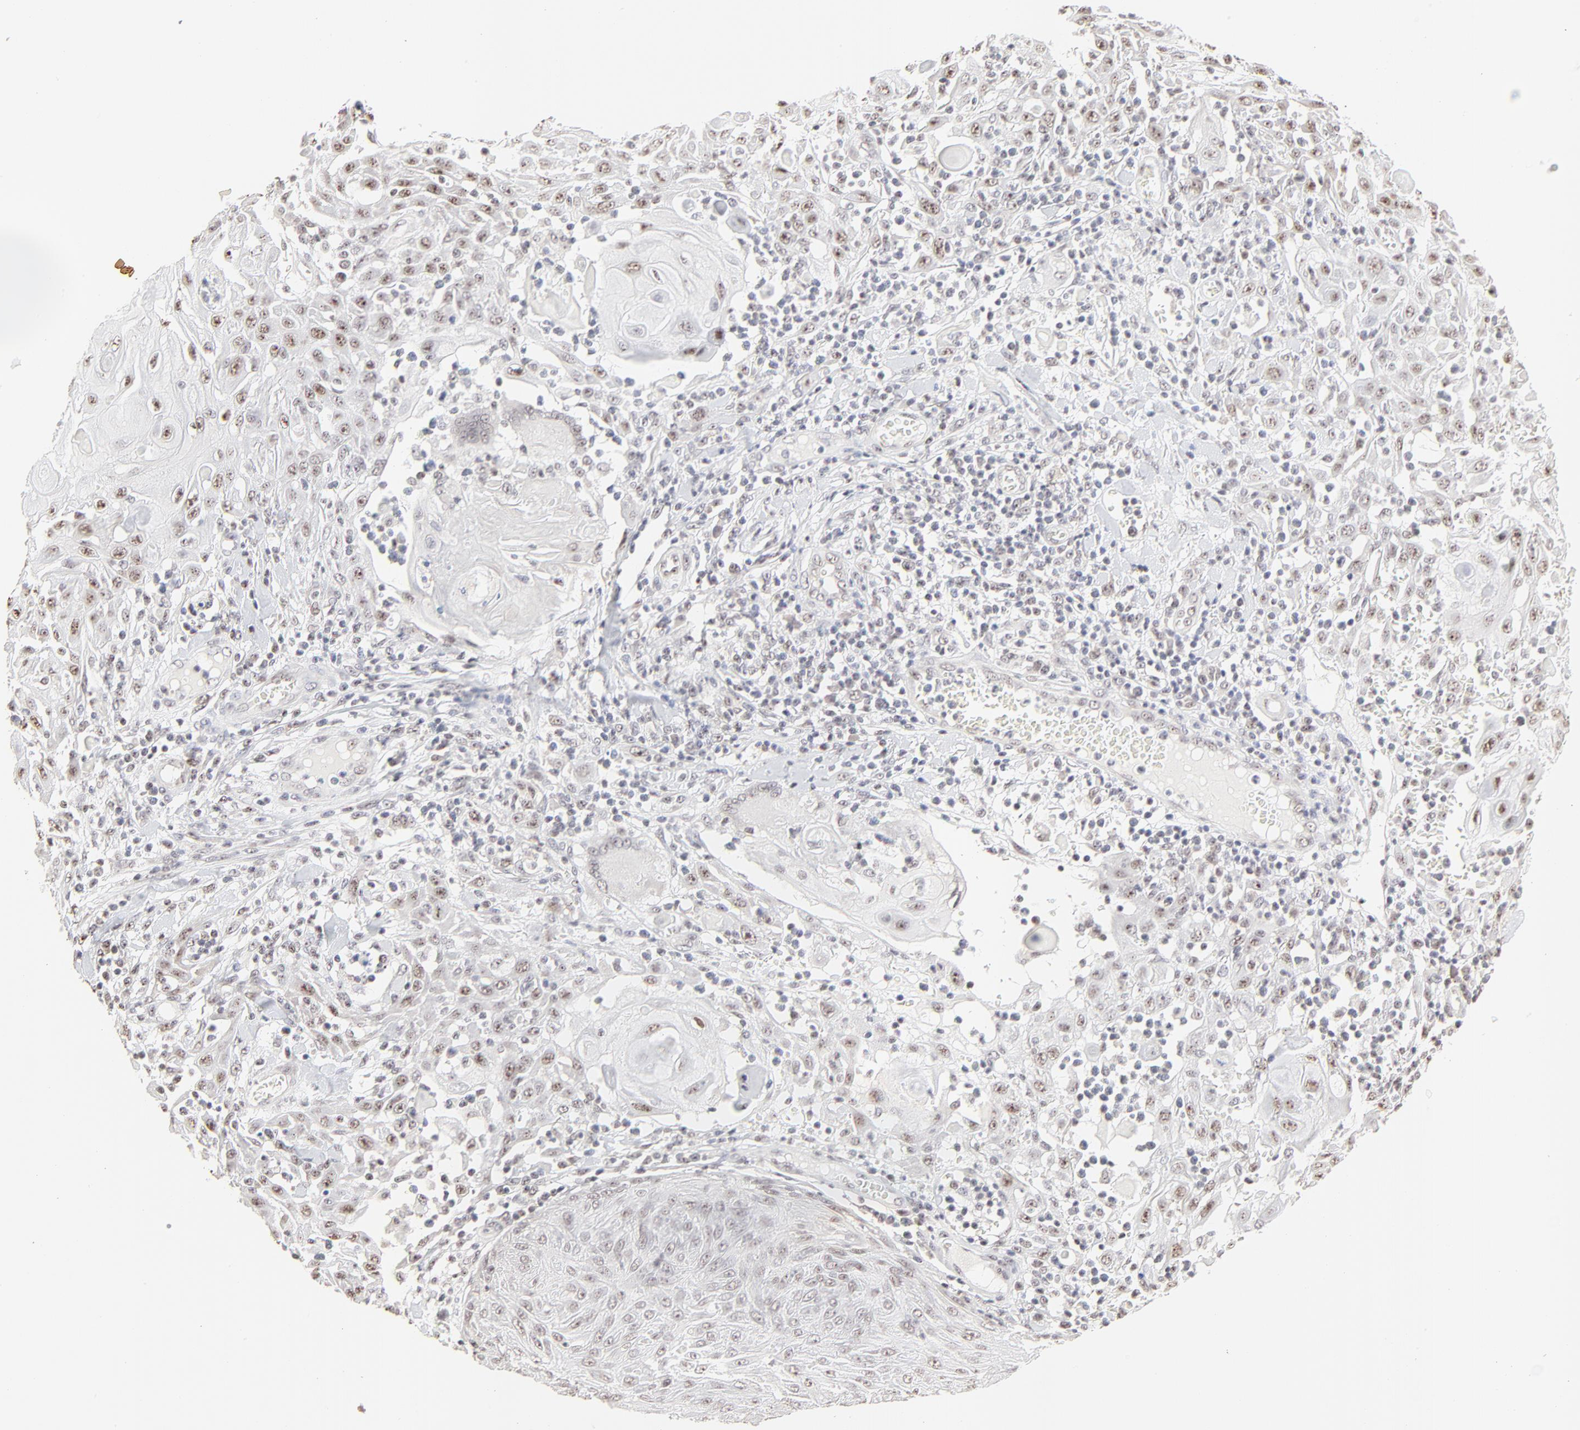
{"staining": {"intensity": "weak", "quantity": "25%-75%", "location": "nuclear"}, "tissue": "skin cancer", "cell_type": "Tumor cells", "image_type": "cancer", "snomed": [{"axis": "morphology", "description": "Squamous cell carcinoma, NOS"}, {"axis": "topography", "description": "Skin"}], "caption": "An immunohistochemistry (IHC) photomicrograph of neoplastic tissue is shown. Protein staining in brown labels weak nuclear positivity in skin squamous cell carcinoma within tumor cells. (Brightfield microscopy of DAB IHC at high magnification).", "gene": "NFIL3", "patient": {"sex": "male", "age": 24}}